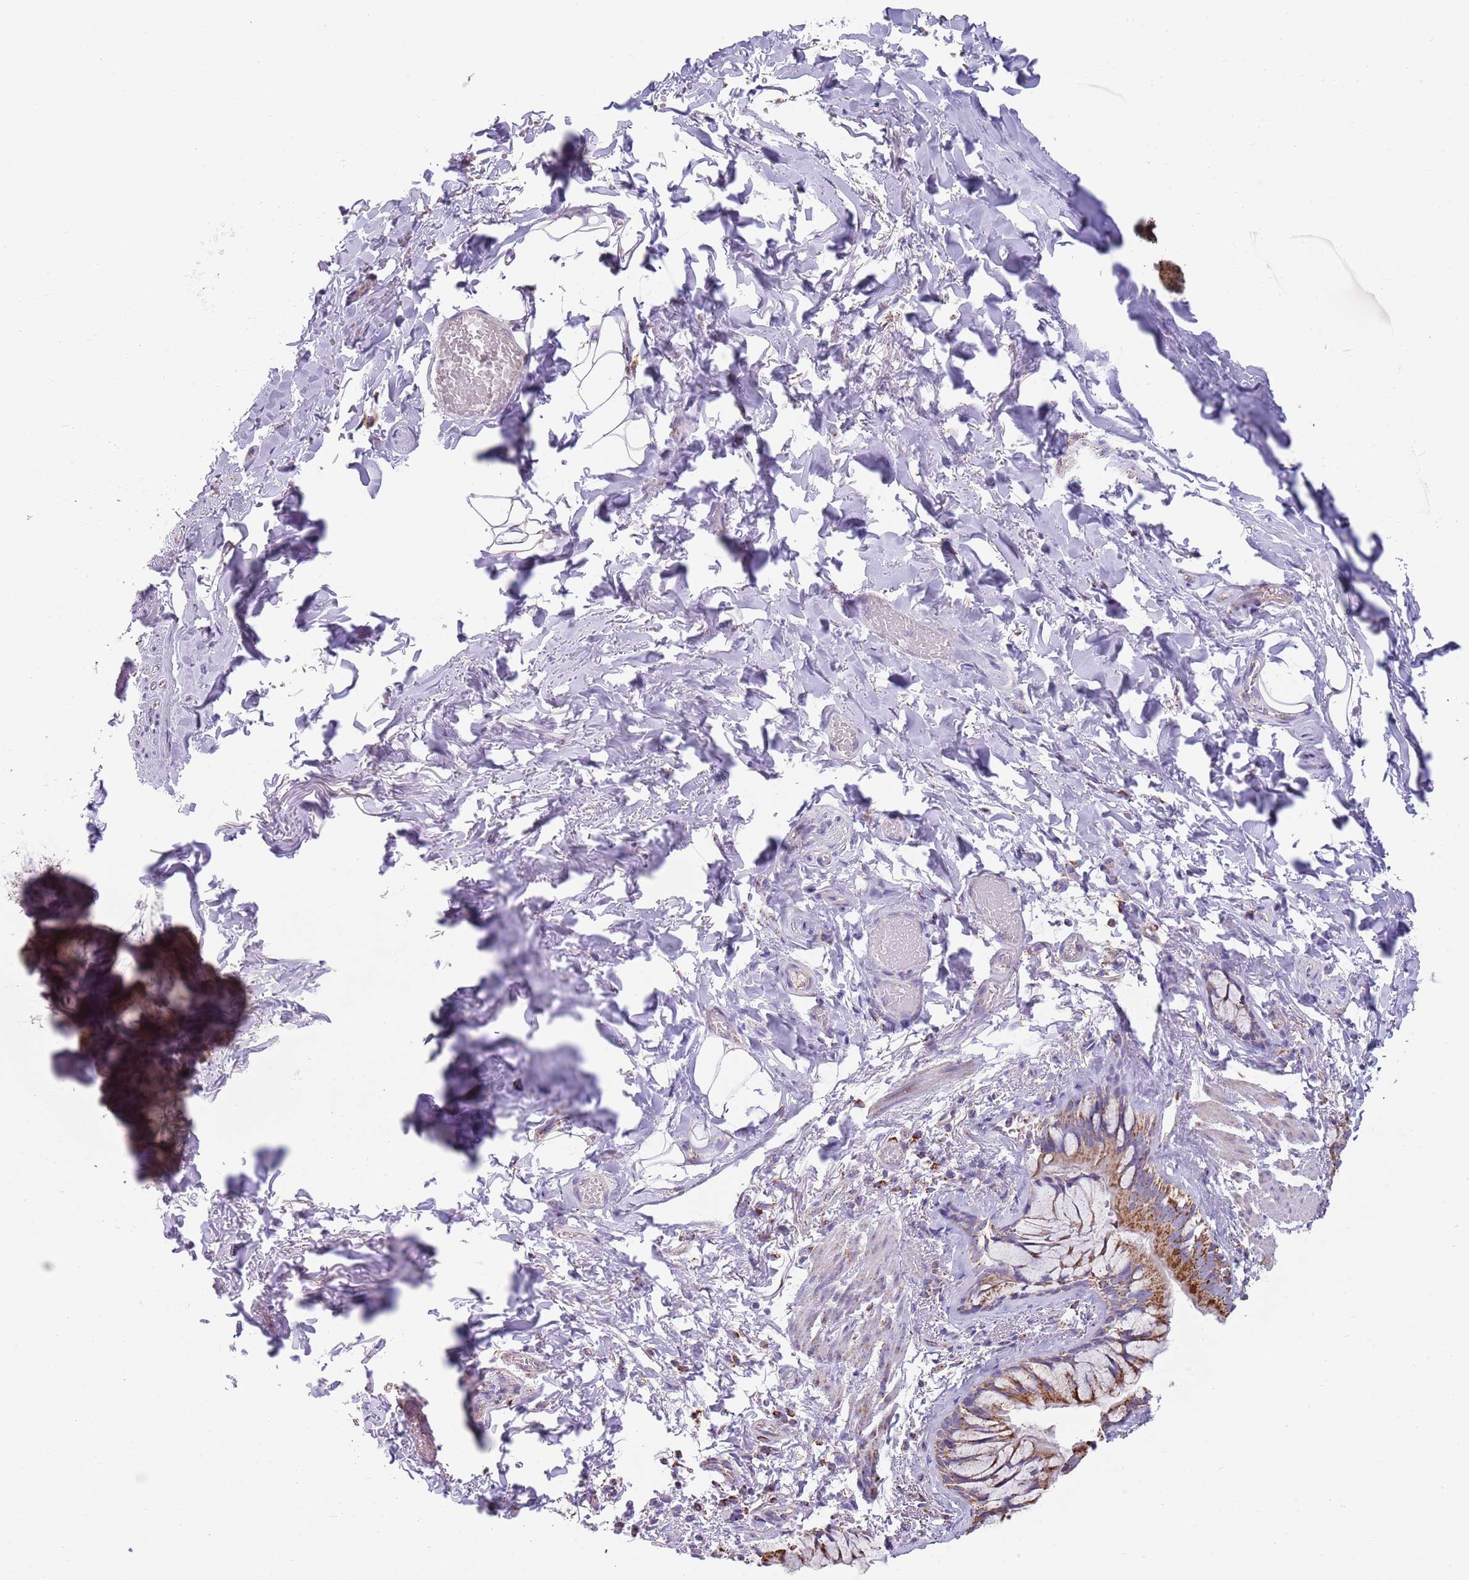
{"staining": {"intensity": "strong", "quantity": ">75%", "location": "cytoplasmic/membranous"}, "tissue": "bronchus", "cell_type": "Respiratory epithelial cells", "image_type": "normal", "snomed": [{"axis": "morphology", "description": "Normal tissue, NOS"}, {"axis": "topography", "description": "Cartilage tissue"}], "caption": "Respiratory epithelial cells show strong cytoplasmic/membranous expression in about >75% of cells in benign bronchus. The staining was performed using DAB to visualize the protein expression in brown, while the nuclei were stained in blue with hematoxylin (Magnification: 20x).", "gene": "TTLL1", "patient": {"sex": "male", "age": 63}}